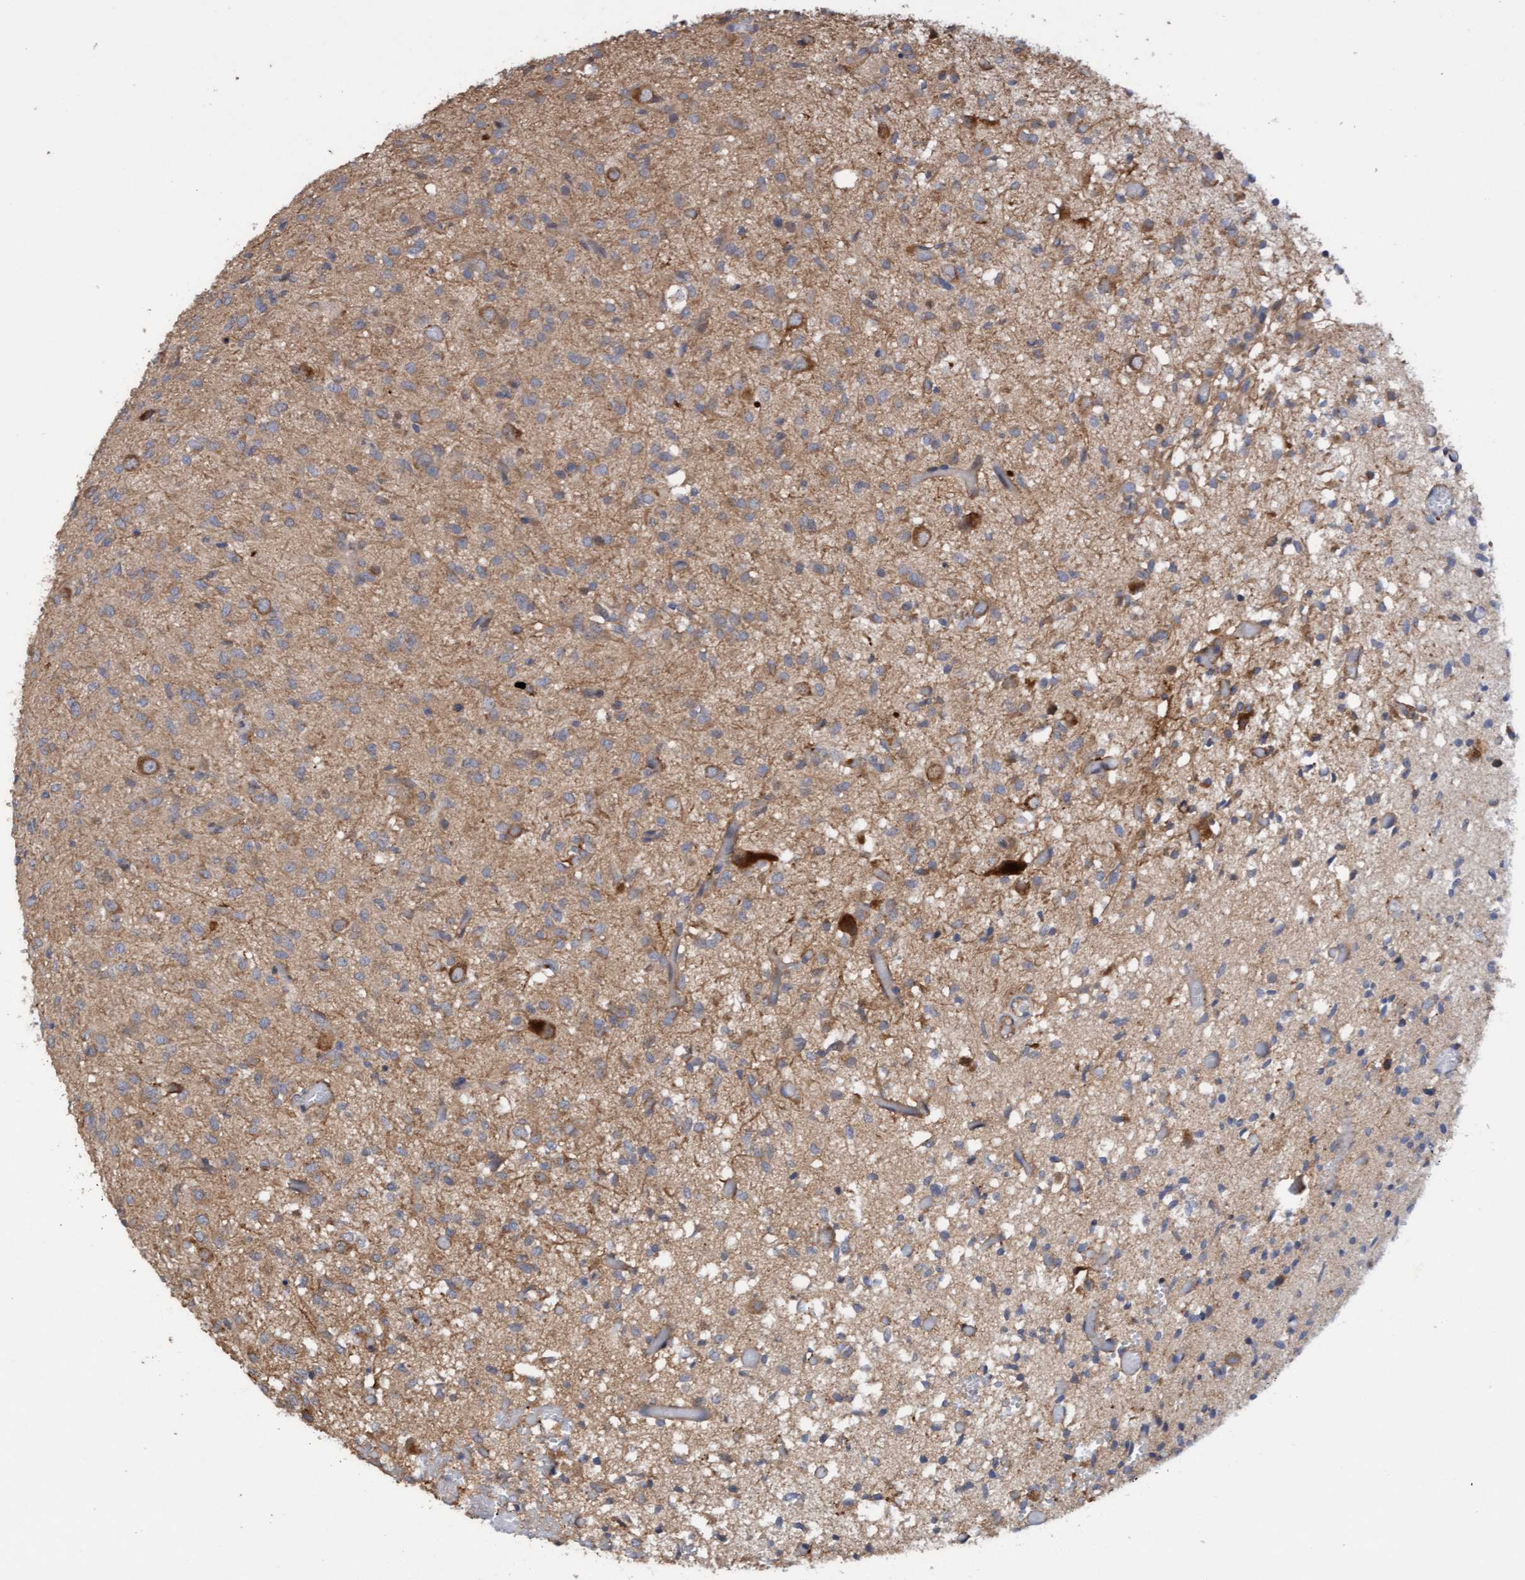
{"staining": {"intensity": "weak", "quantity": ">75%", "location": "cytoplasmic/membranous"}, "tissue": "glioma", "cell_type": "Tumor cells", "image_type": "cancer", "snomed": [{"axis": "morphology", "description": "Glioma, malignant, High grade"}, {"axis": "topography", "description": "Brain"}], "caption": "Immunohistochemical staining of human malignant high-grade glioma exhibits low levels of weak cytoplasmic/membranous staining in approximately >75% of tumor cells. (DAB (3,3'-diaminobenzidine) = brown stain, brightfield microscopy at high magnification).", "gene": "ITFG1", "patient": {"sex": "female", "age": 59}}